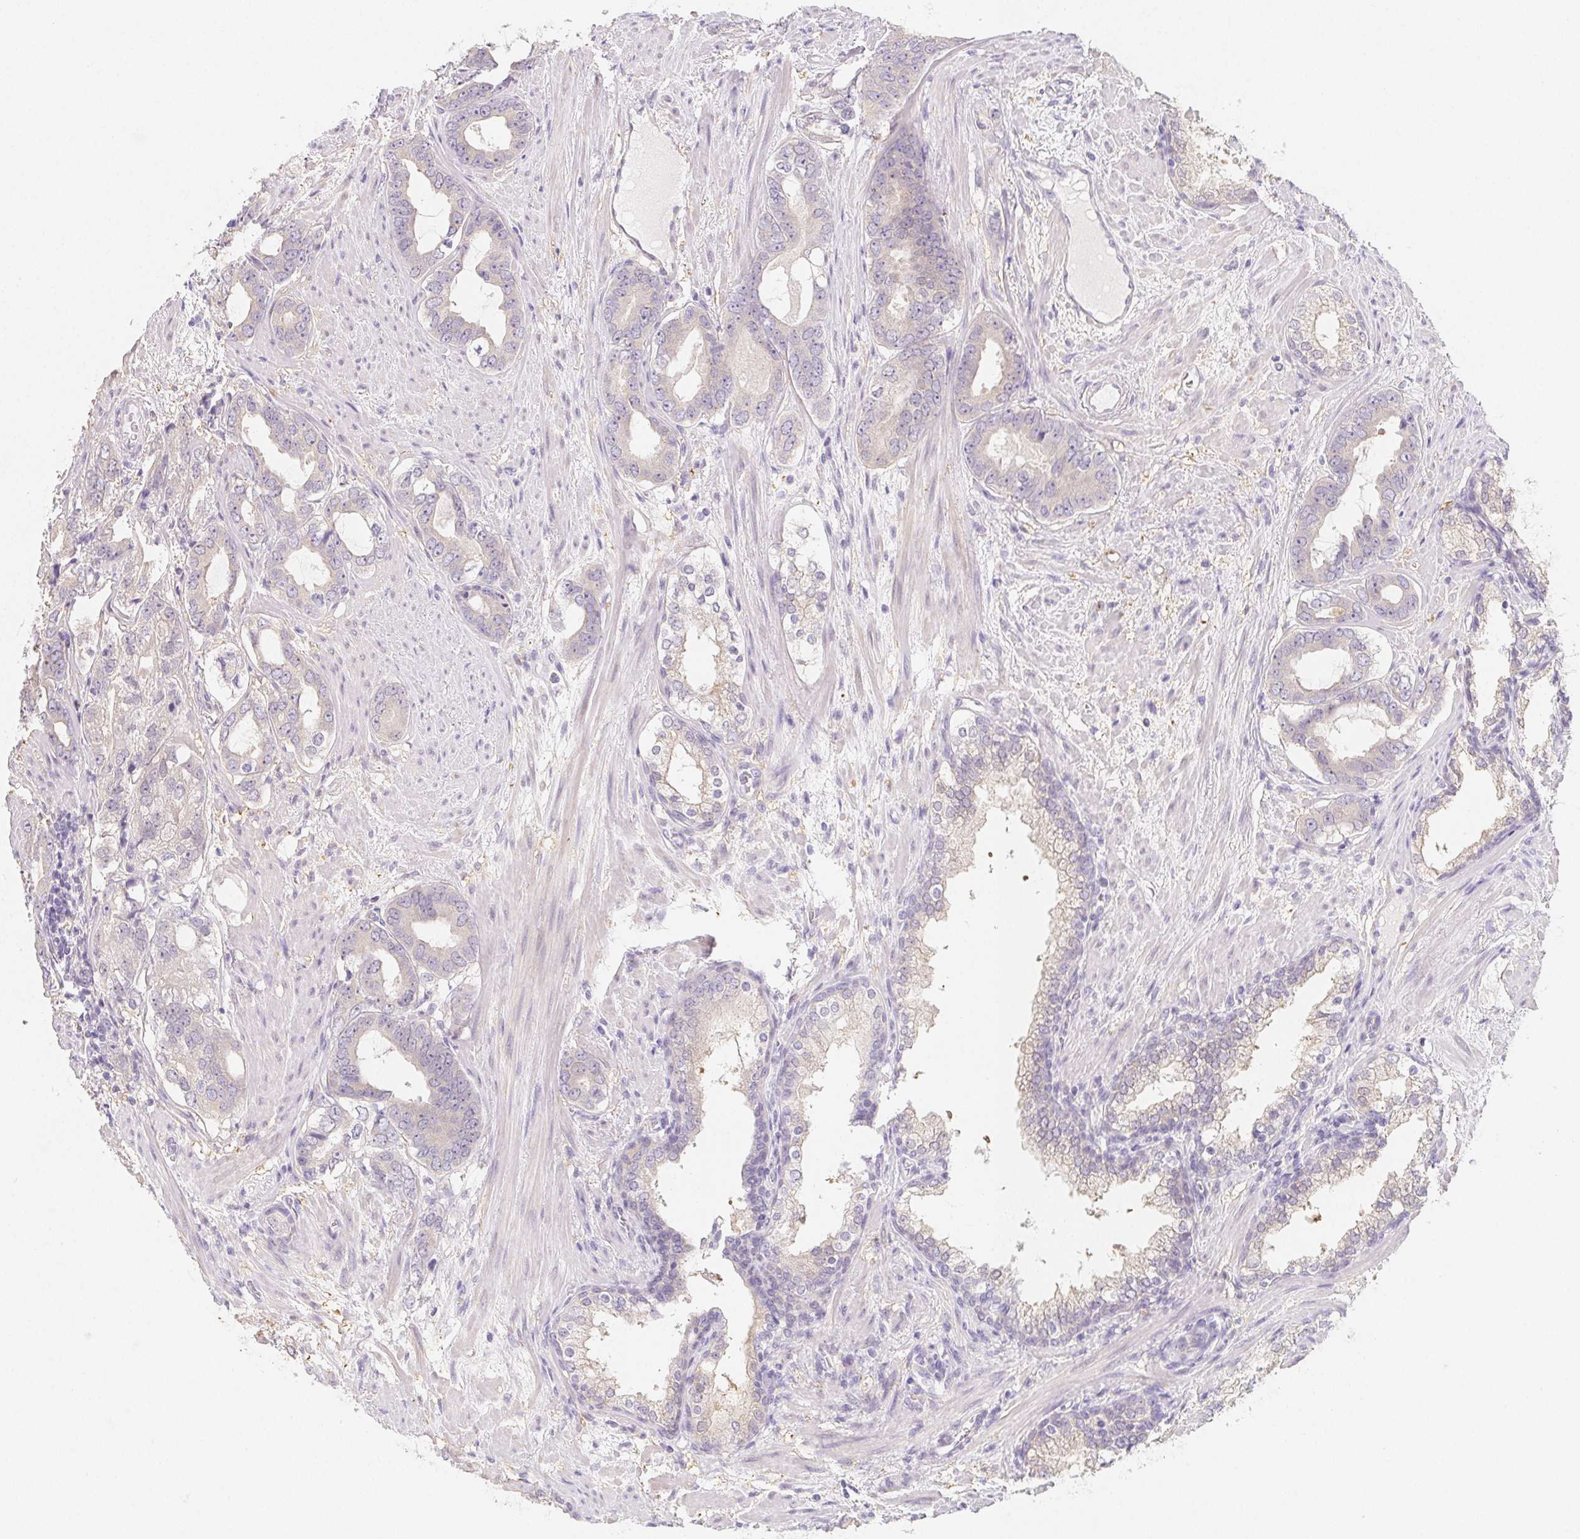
{"staining": {"intensity": "weak", "quantity": "25%-75%", "location": "cytoplasmic/membranous"}, "tissue": "prostate cancer", "cell_type": "Tumor cells", "image_type": "cancer", "snomed": [{"axis": "morphology", "description": "Adenocarcinoma, High grade"}, {"axis": "topography", "description": "Prostate"}], "caption": "Protein staining of prostate cancer (adenocarcinoma (high-grade)) tissue reveals weak cytoplasmic/membranous positivity in about 25%-75% of tumor cells. (DAB IHC, brown staining for protein, blue staining for nuclei).", "gene": "ZBBX", "patient": {"sex": "male", "age": 75}}